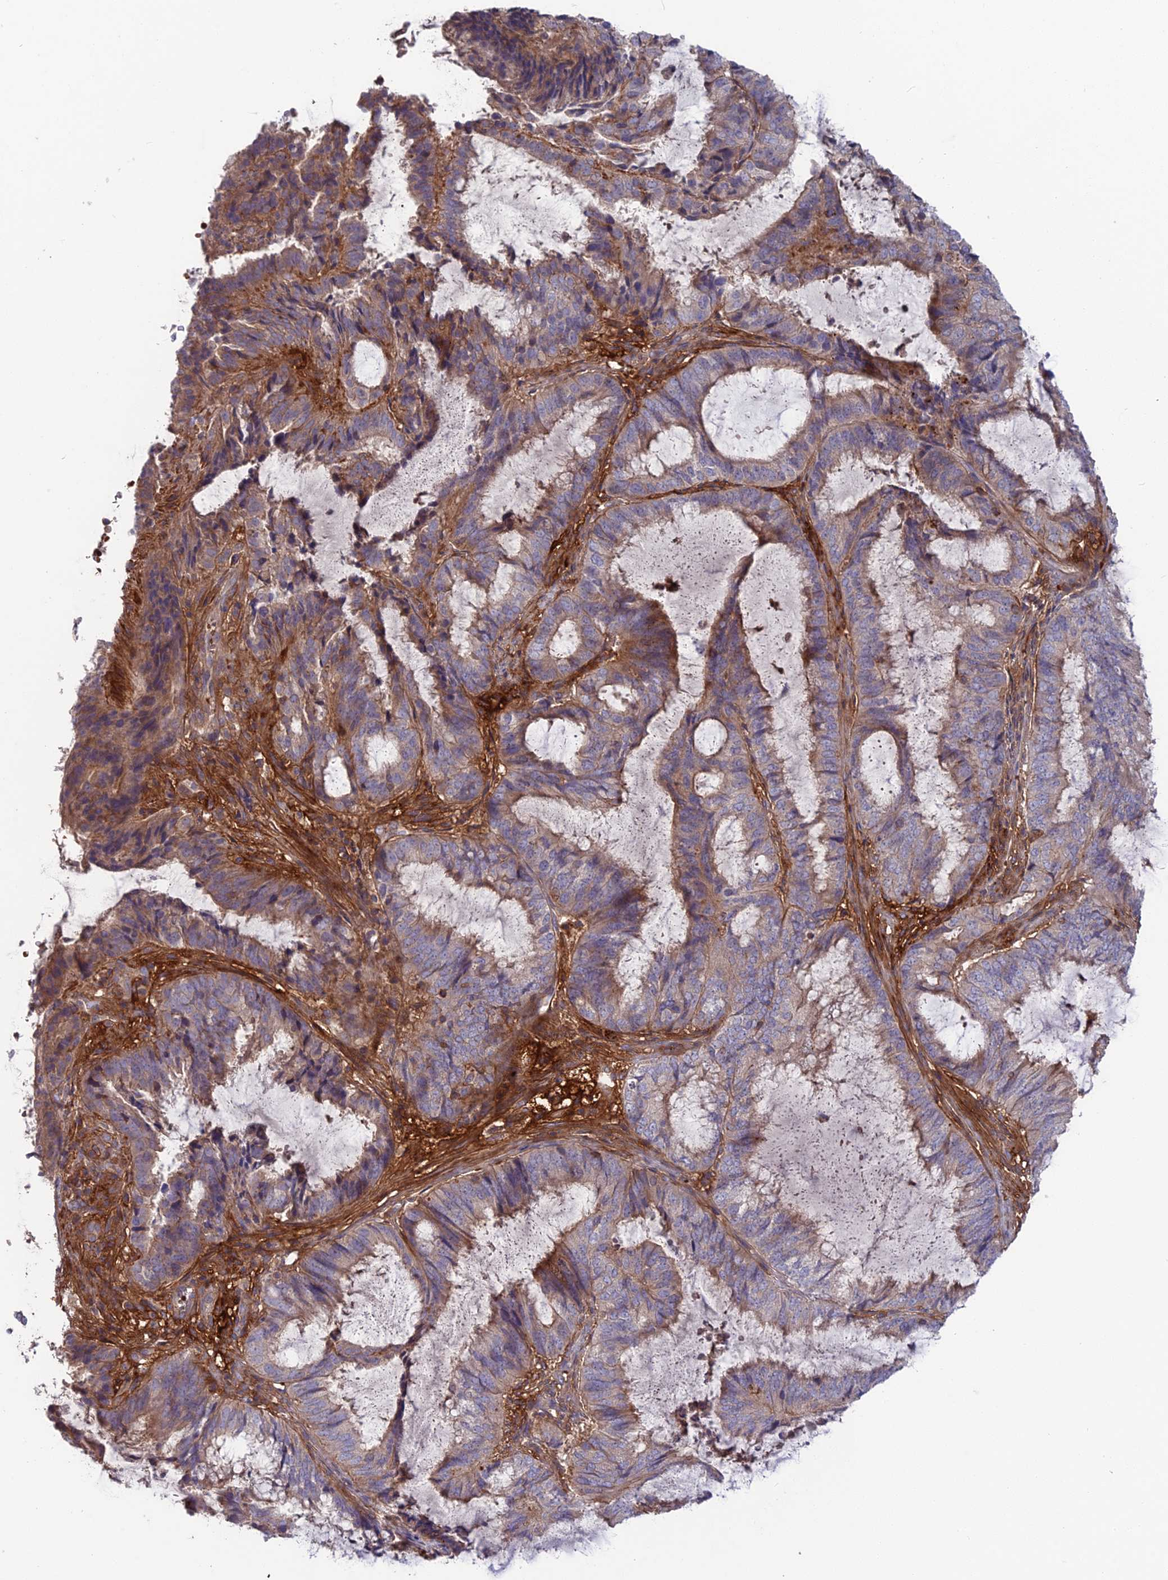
{"staining": {"intensity": "weak", "quantity": "<25%", "location": "cytoplasmic/membranous"}, "tissue": "endometrial cancer", "cell_type": "Tumor cells", "image_type": "cancer", "snomed": [{"axis": "morphology", "description": "Adenocarcinoma, NOS"}, {"axis": "topography", "description": "Endometrium"}], "caption": "Photomicrograph shows no significant protein positivity in tumor cells of endometrial adenocarcinoma. (DAB (3,3'-diaminobenzidine) immunohistochemistry (IHC) with hematoxylin counter stain).", "gene": "CPNE7", "patient": {"sex": "female", "age": 51}}